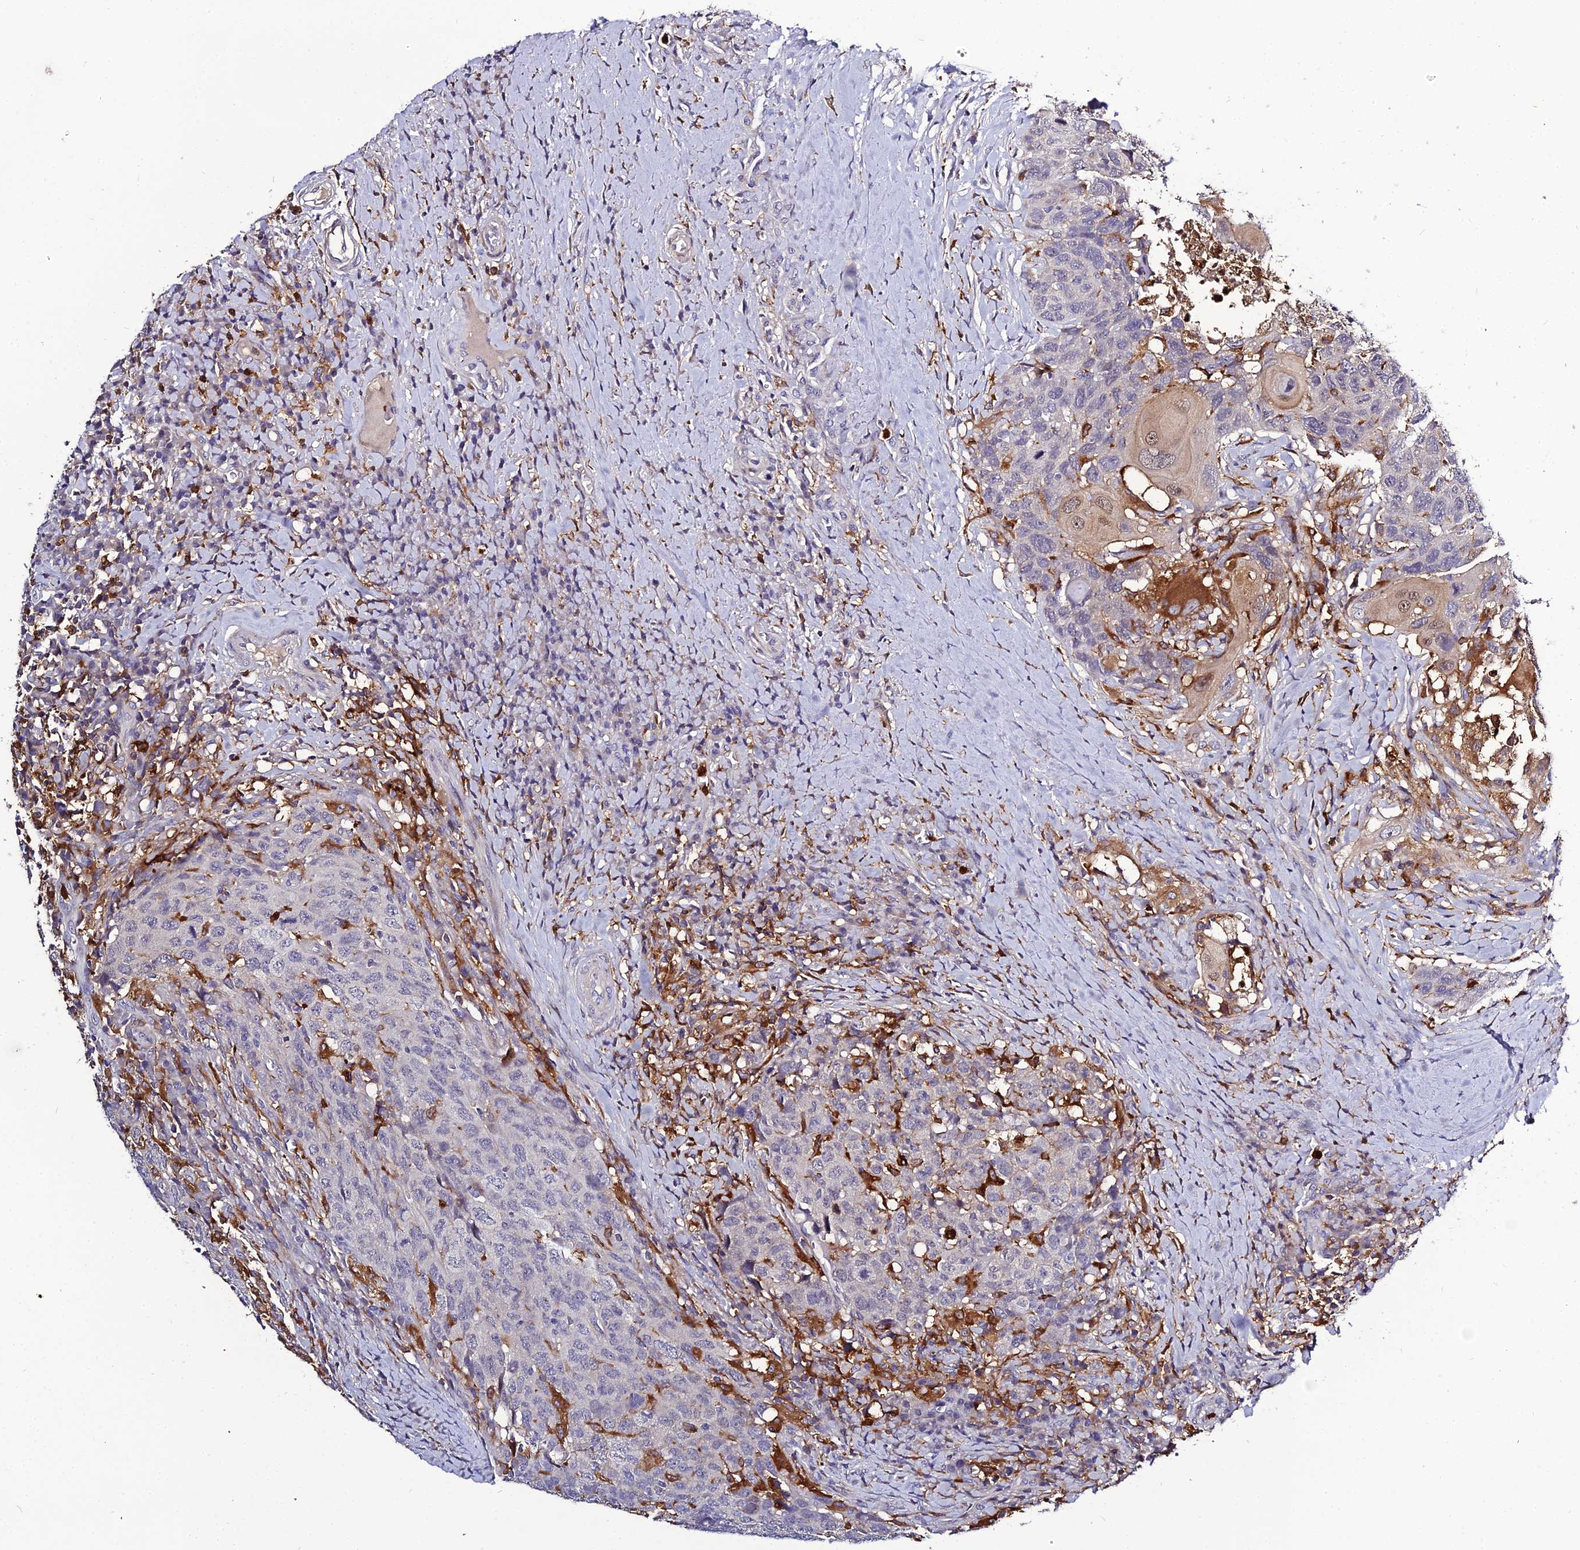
{"staining": {"intensity": "weak", "quantity": "<25%", "location": "nuclear"}, "tissue": "head and neck cancer", "cell_type": "Tumor cells", "image_type": "cancer", "snomed": [{"axis": "morphology", "description": "Squamous cell carcinoma, NOS"}, {"axis": "topography", "description": "Head-Neck"}], "caption": "Tumor cells are negative for brown protein staining in squamous cell carcinoma (head and neck). (DAB (3,3'-diaminobenzidine) immunohistochemistry (IHC) with hematoxylin counter stain).", "gene": "IL4I1", "patient": {"sex": "male", "age": 66}}